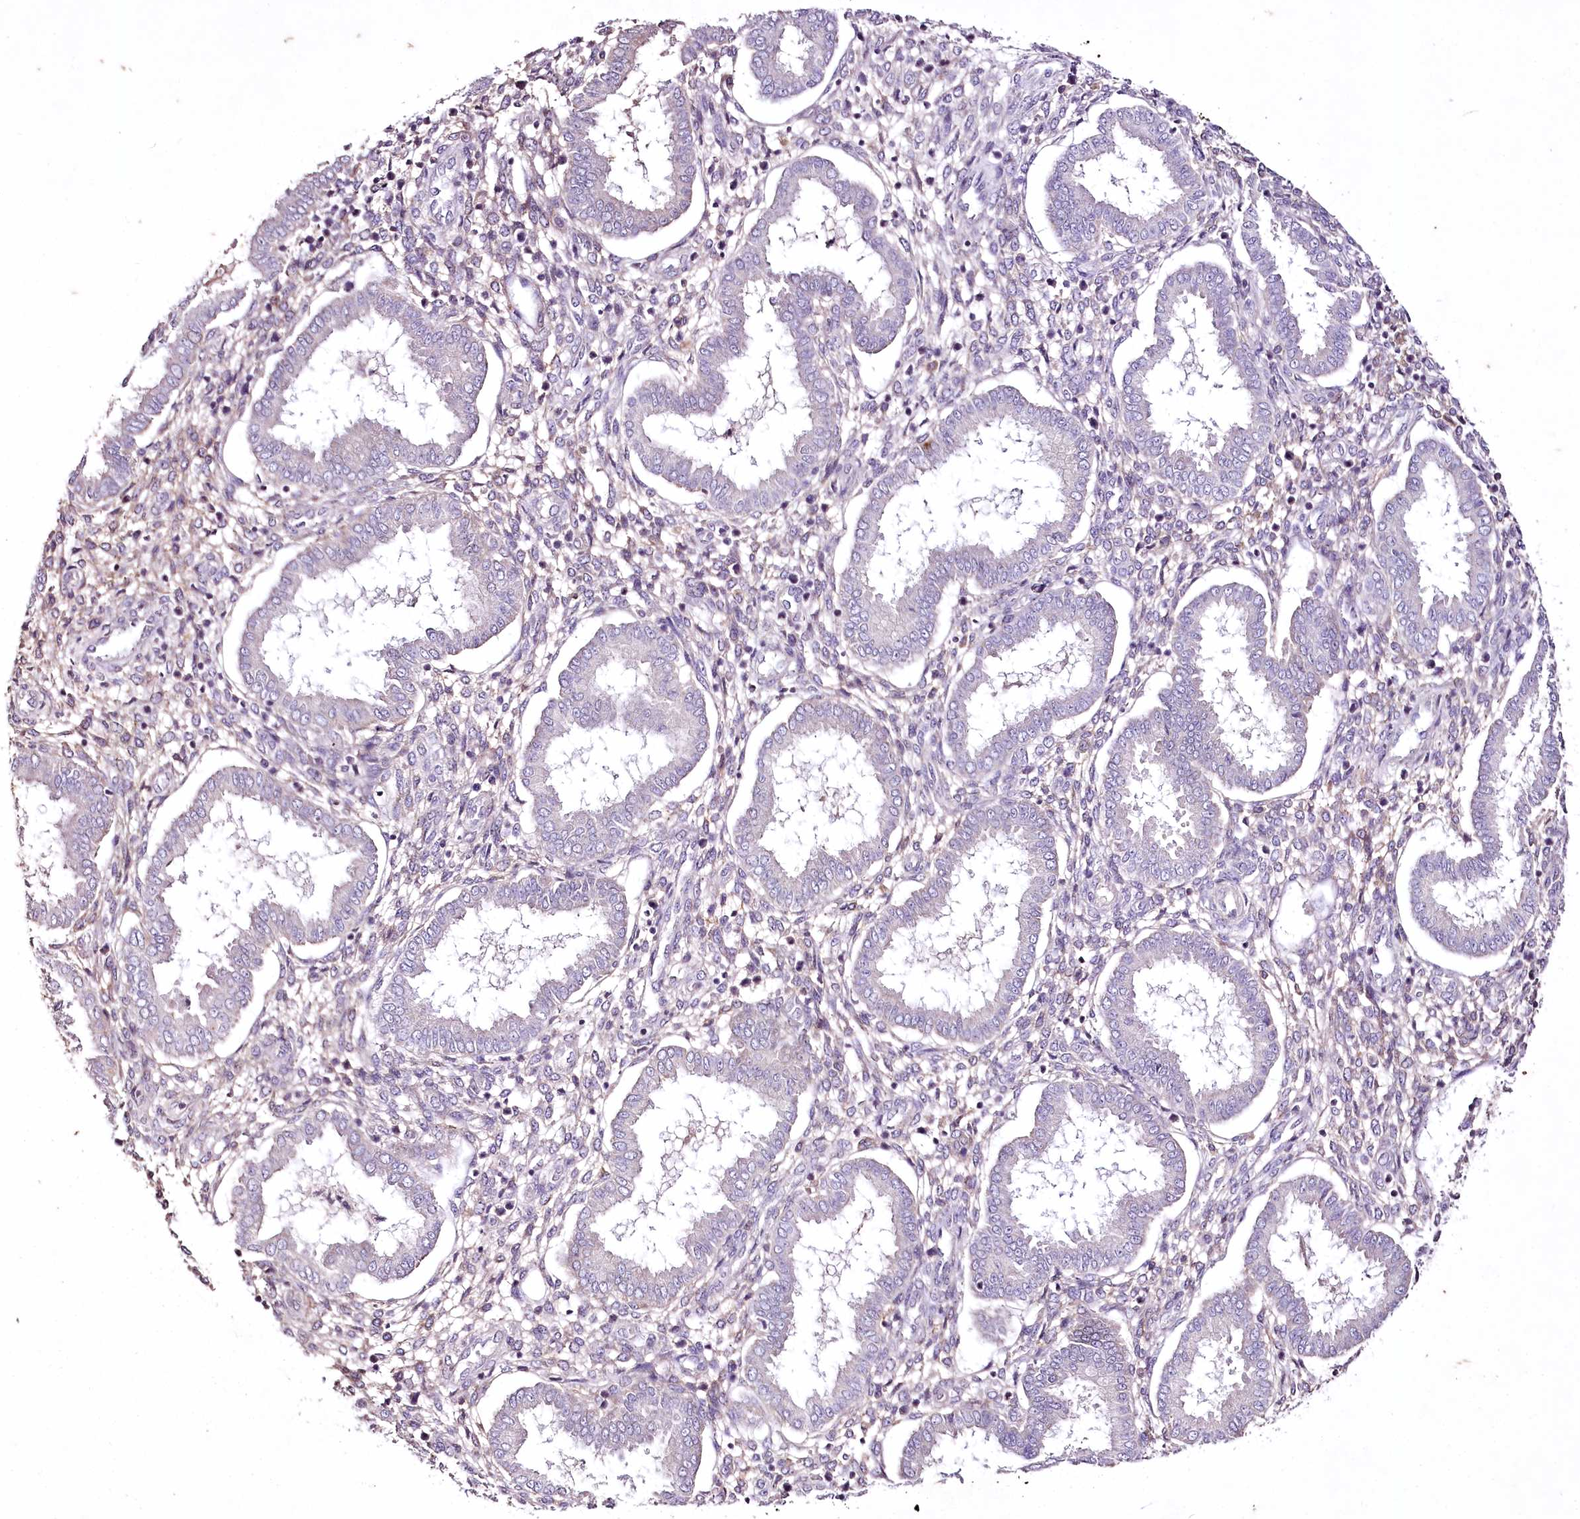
{"staining": {"intensity": "weak", "quantity": "25%-75%", "location": "cytoplasmic/membranous"}, "tissue": "endometrium", "cell_type": "Cells in endometrial stroma", "image_type": "normal", "snomed": [{"axis": "morphology", "description": "Normal tissue, NOS"}, {"axis": "topography", "description": "Endometrium"}], "caption": "Normal endometrium was stained to show a protein in brown. There is low levels of weak cytoplasmic/membranous expression in approximately 25%-75% of cells in endometrial stroma.", "gene": "ENPP1", "patient": {"sex": "female", "age": 24}}